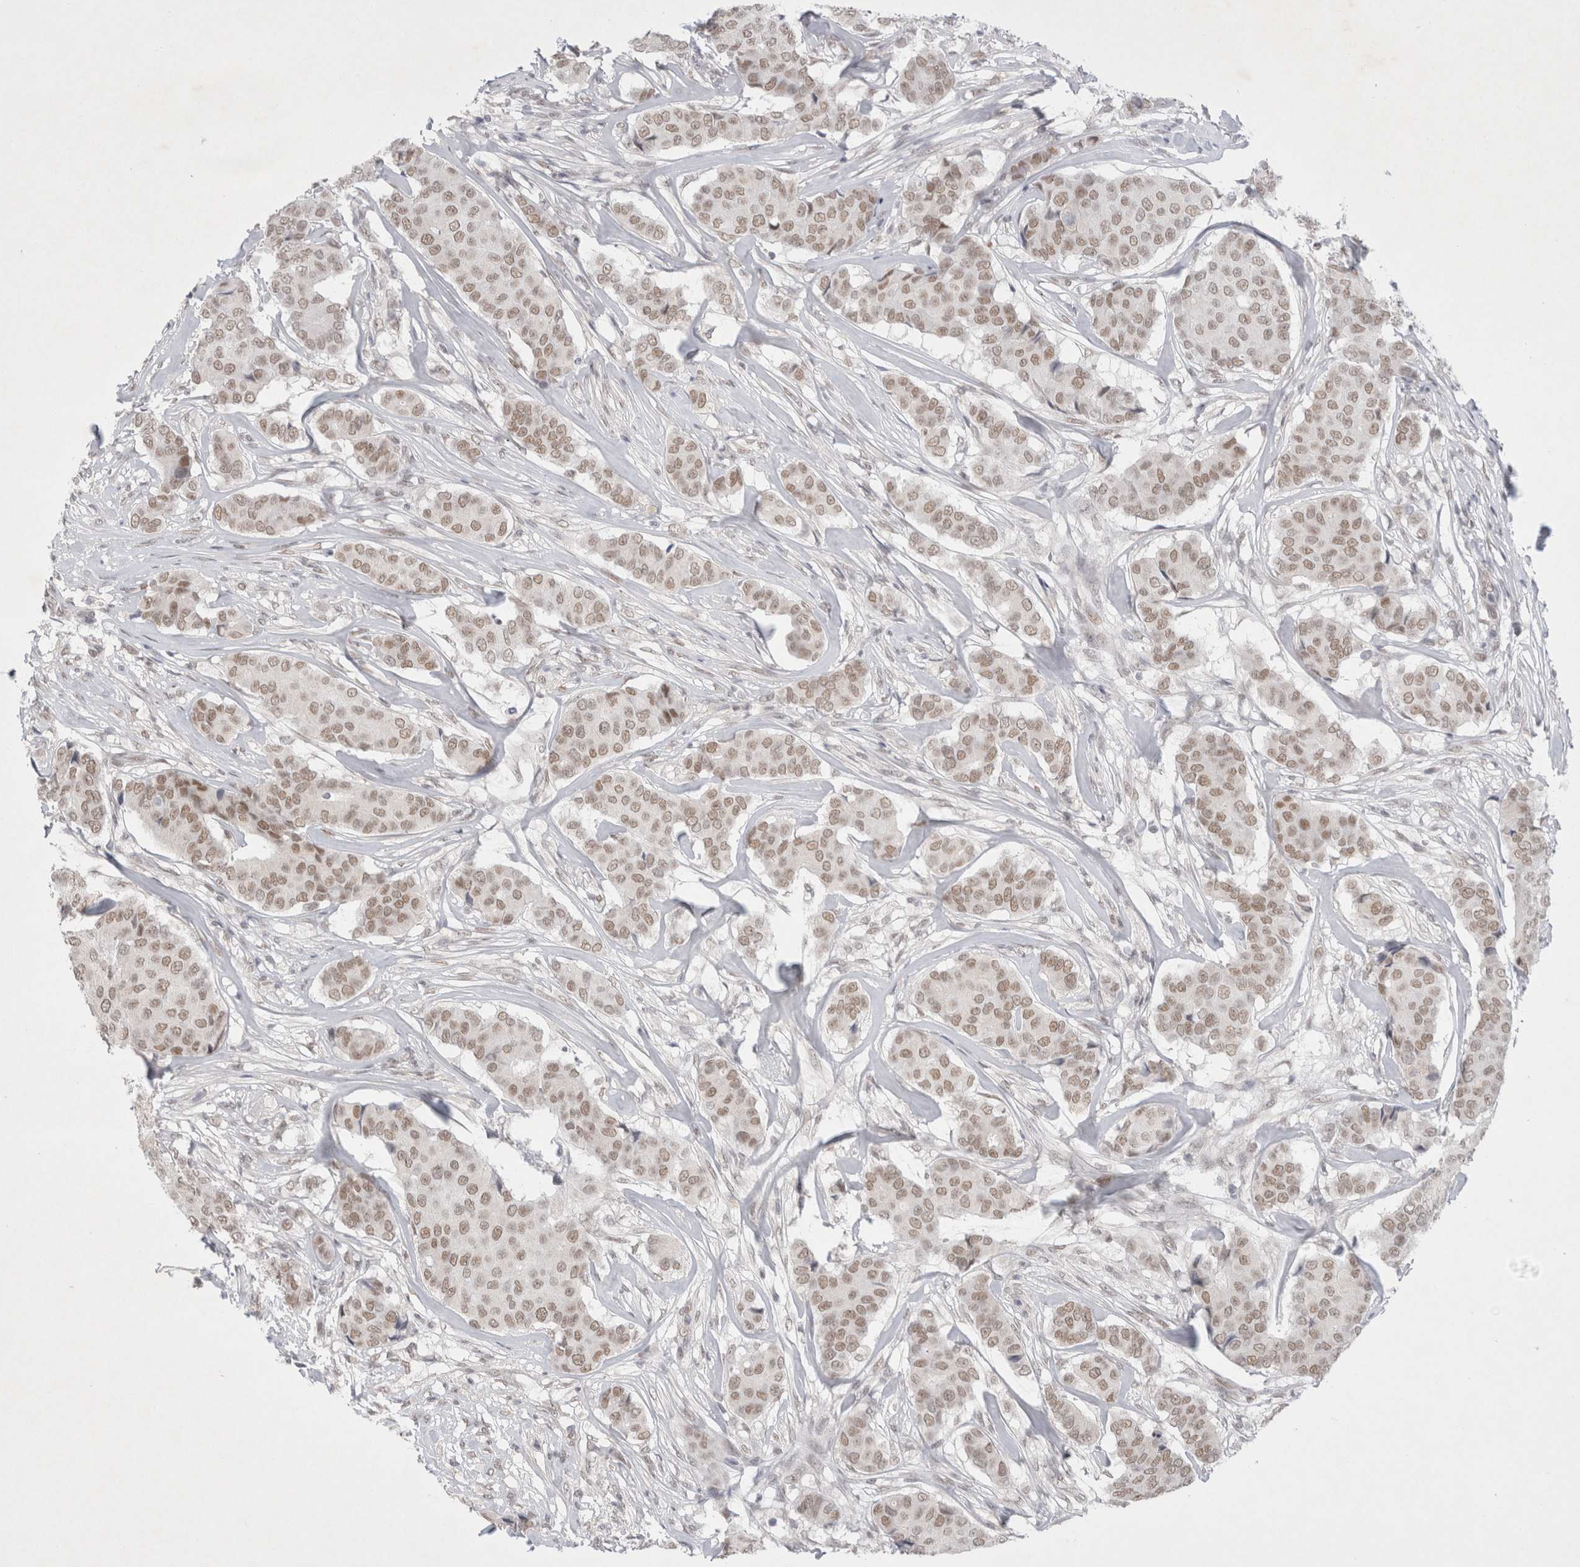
{"staining": {"intensity": "weak", "quantity": ">75%", "location": "nuclear"}, "tissue": "breast cancer", "cell_type": "Tumor cells", "image_type": "cancer", "snomed": [{"axis": "morphology", "description": "Duct carcinoma"}, {"axis": "topography", "description": "Breast"}], "caption": "Breast cancer (intraductal carcinoma) was stained to show a protein in brown. There is low levels of weak nuclear positivity in about >75% of tumor cells. Immunohistochemistry (ihc) stains the protein in brown and the nuclei are stained blue.", "gene": "RECQL4", "patient": {"sex": "female", "age": 75}}